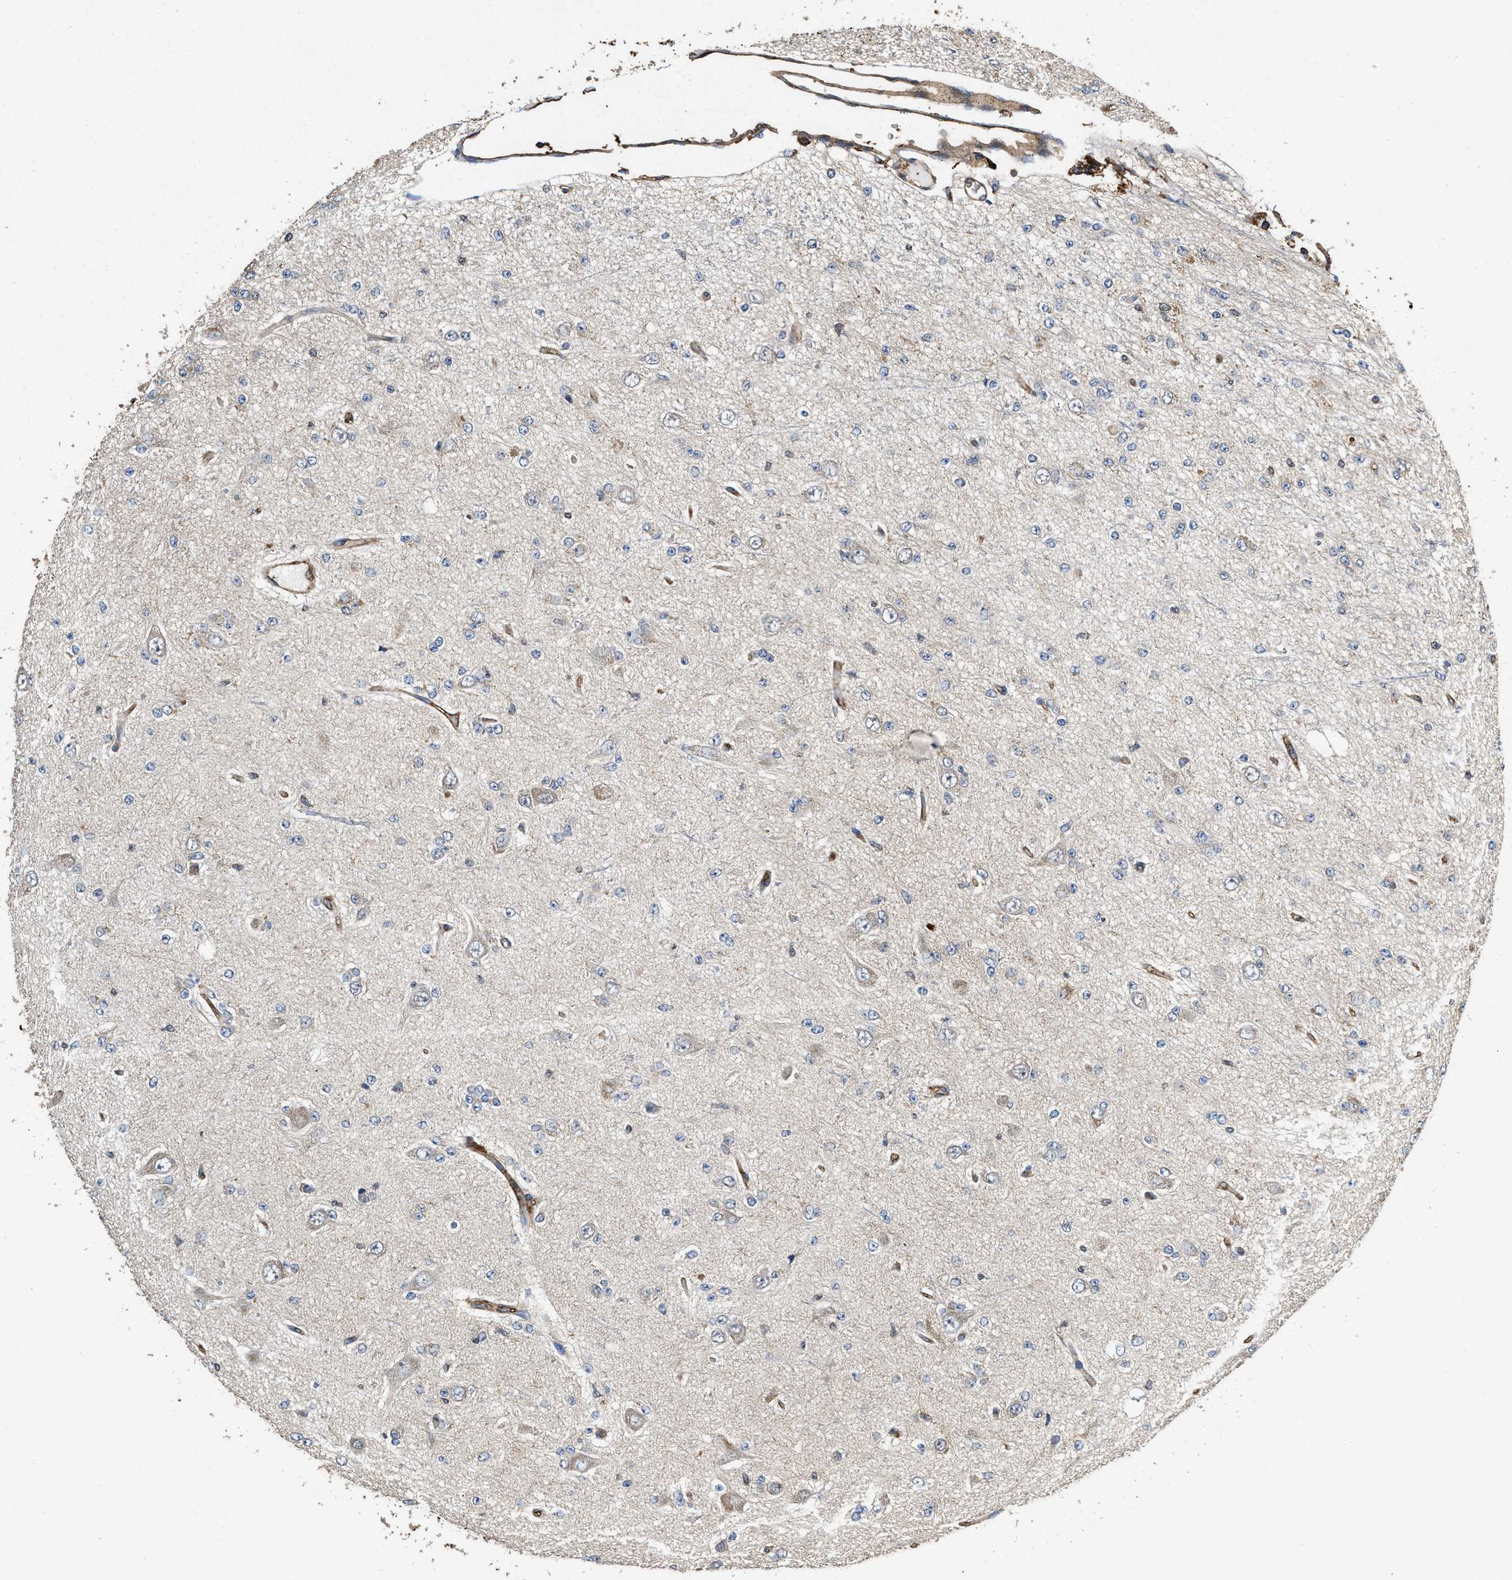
{"staining": {"intensity": "negative", "quantity": "none", "location": "none"}, "tissue": "glioma", "cell_type": "Tumor cells", "image_type": "cancer", "snomed": [{"axis": "morphology", "description": "Glioma, malignant, Low grade"}, {"axis": "topography", "description": "Brain"}], "caption": "Tumor cells are negative for brown protein staining in malignant low-grade glioma. (Brightfield microscopy of DAB immunohistochemistry (IHC) at high magnification).", "gene": "LINGO2", "patient": {"sex": "male", "age": 38}}